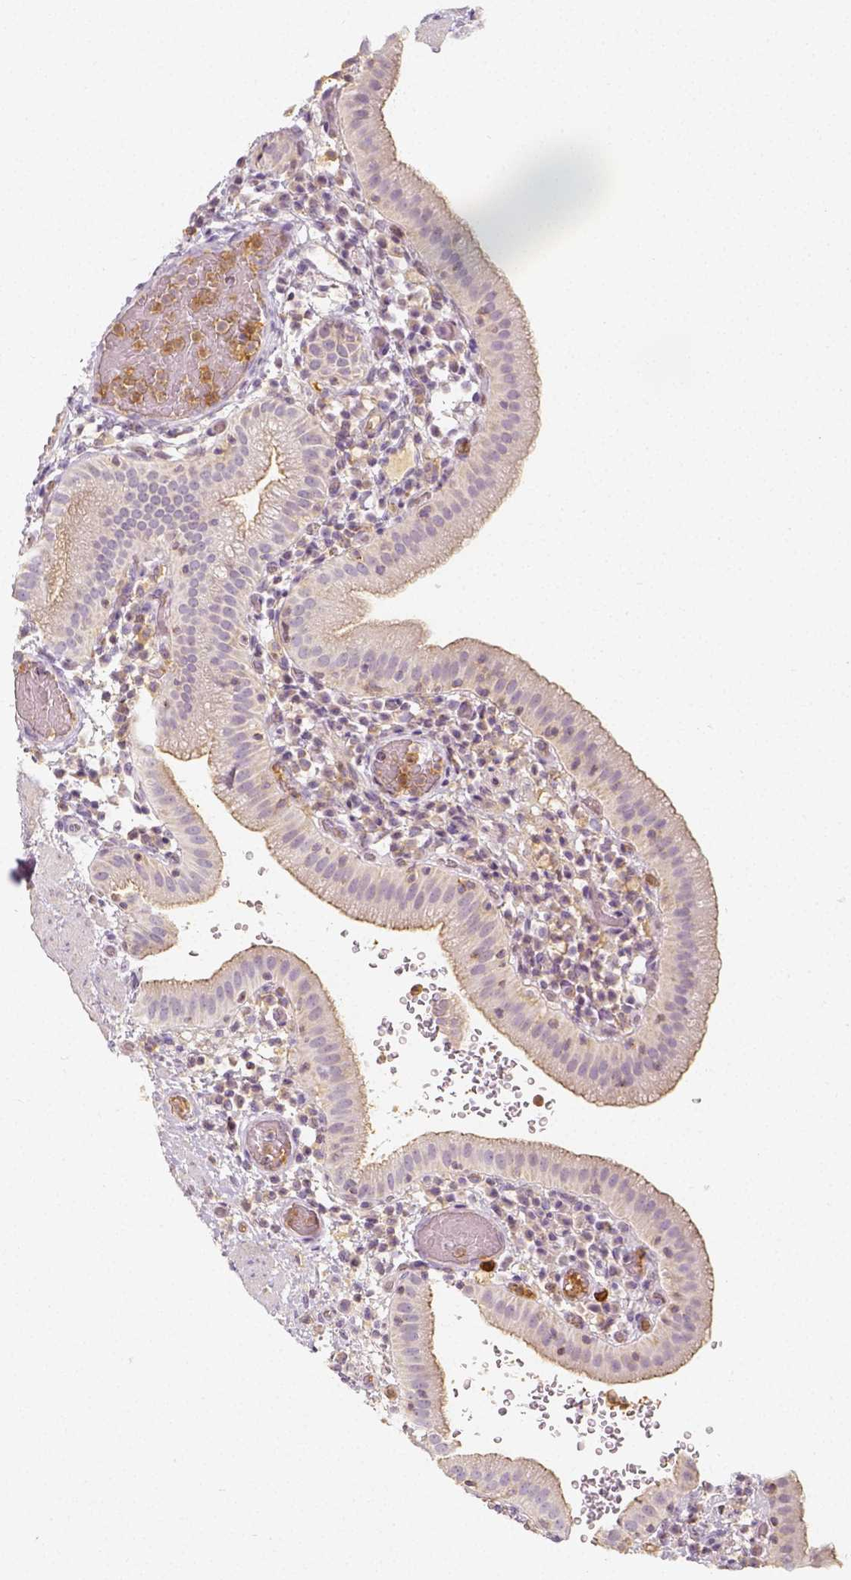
{"staining": {"intensity": "moderate", "quantity": ">75%", "location": "cytoplasmic/membranous"}, "tissue": "gallbladder", "cell_type": "Glandular cells", "image_type": "normal", "snomed": [{"axis": "morphology", "description": "Normal tissue, NOS"}, {"axis": "topography", "description": "Gallbladder"}], "caption": "Gallbladder stained with IHC demonstrates moderate cytoplasmic/membranous positivity in about >75% of glandular cells.", "gene": "PTPRJ", "patient": {"sex": "male", "age": 26}}